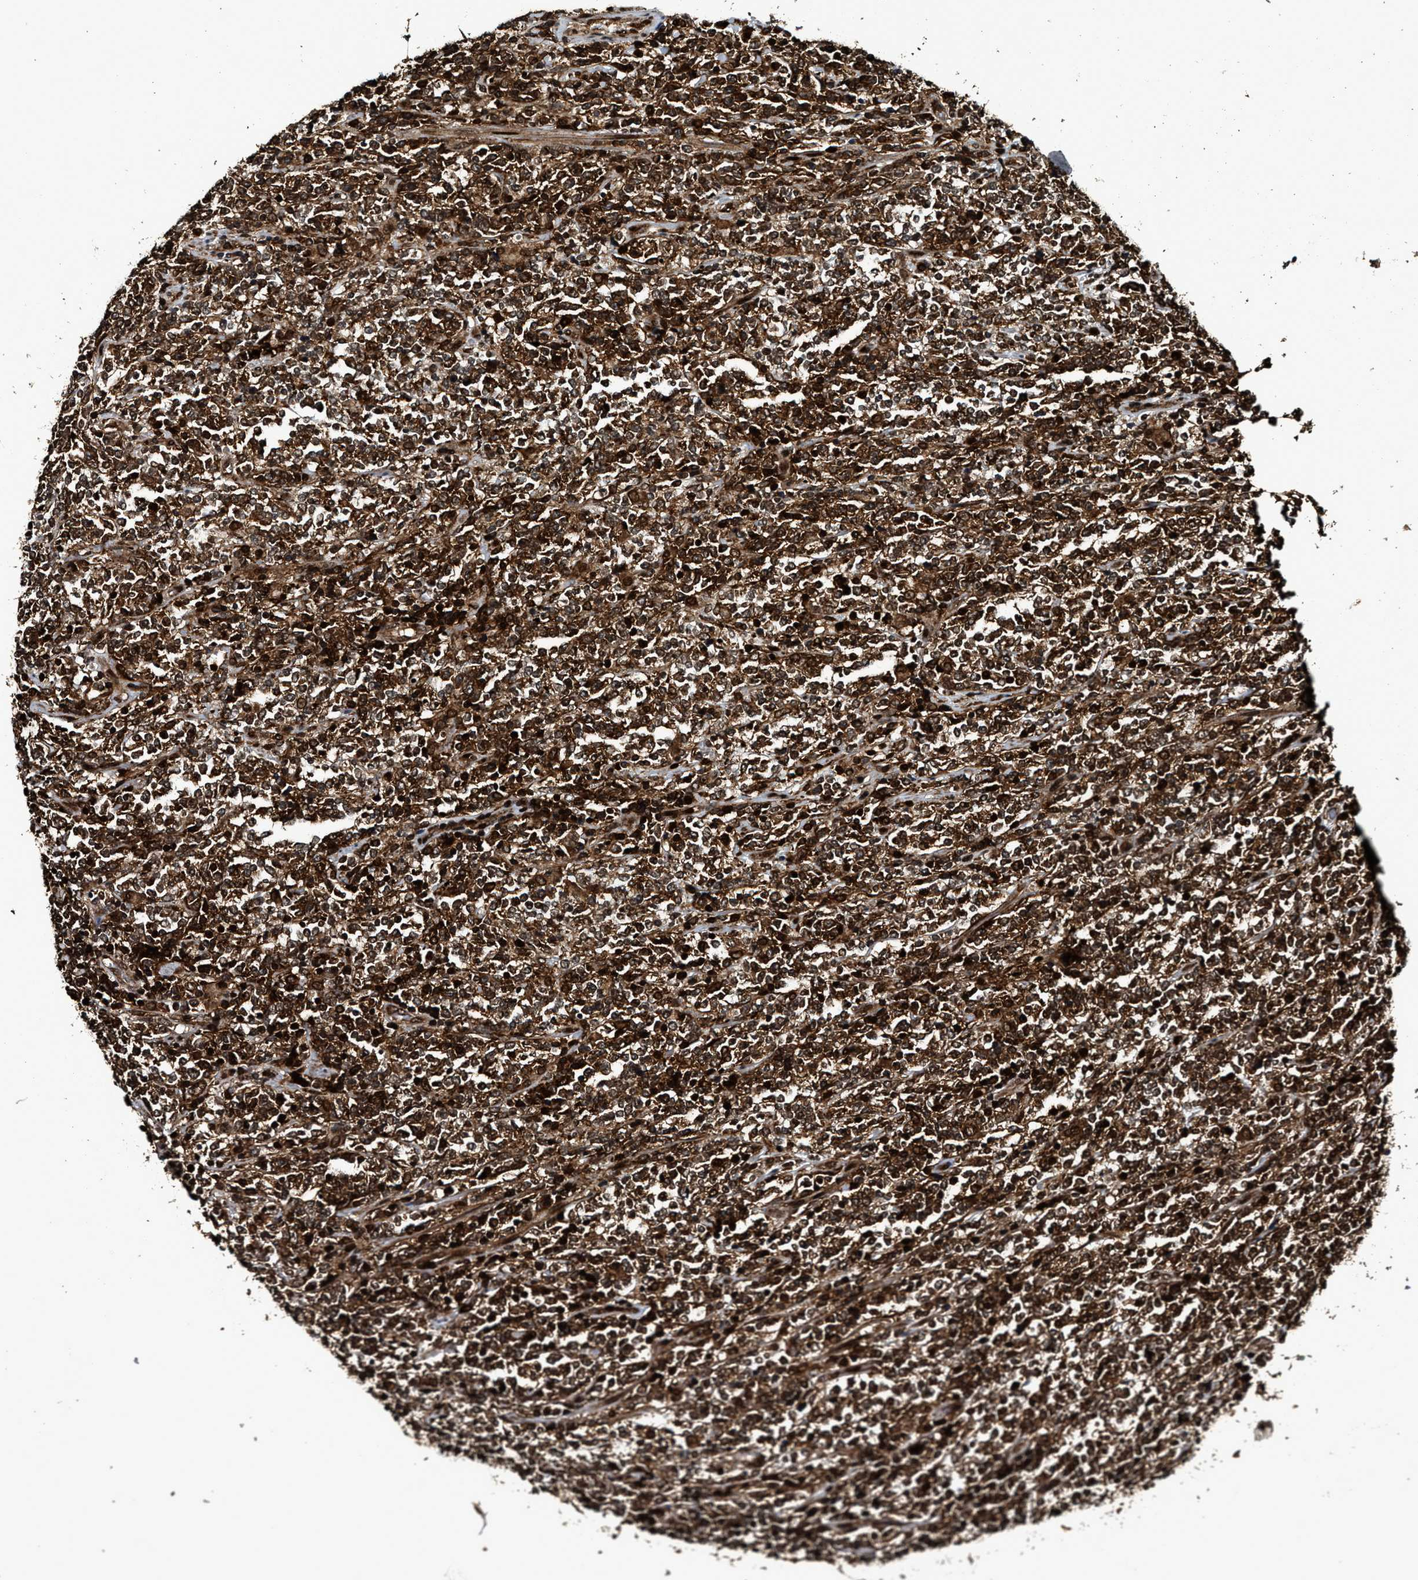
{"staining": {"intensity": "strong", "quantity": ">75%", "location": "cytoplasmic/membranous,nuclear"}, "tissue": "lymphoma", "cell_type": "Tumor cells", "image_type": "cancer", "snomed": [{"axis": "morphology", "description": "Malignant lymphoma, non-Hodgkin's type, High grade"}, {"axis": "topography", "description": "Soft tissue"}], "caption": "Immunohistochemistry of malignant lymphoma, non-Hodgkin's type (high-grade) shows high levels of strong cytoplasmic/membranous and nuclear staining in about >75% of tumor cells.", "gene": "MDM2", "patient": {"sex": "male", "age": 18}}